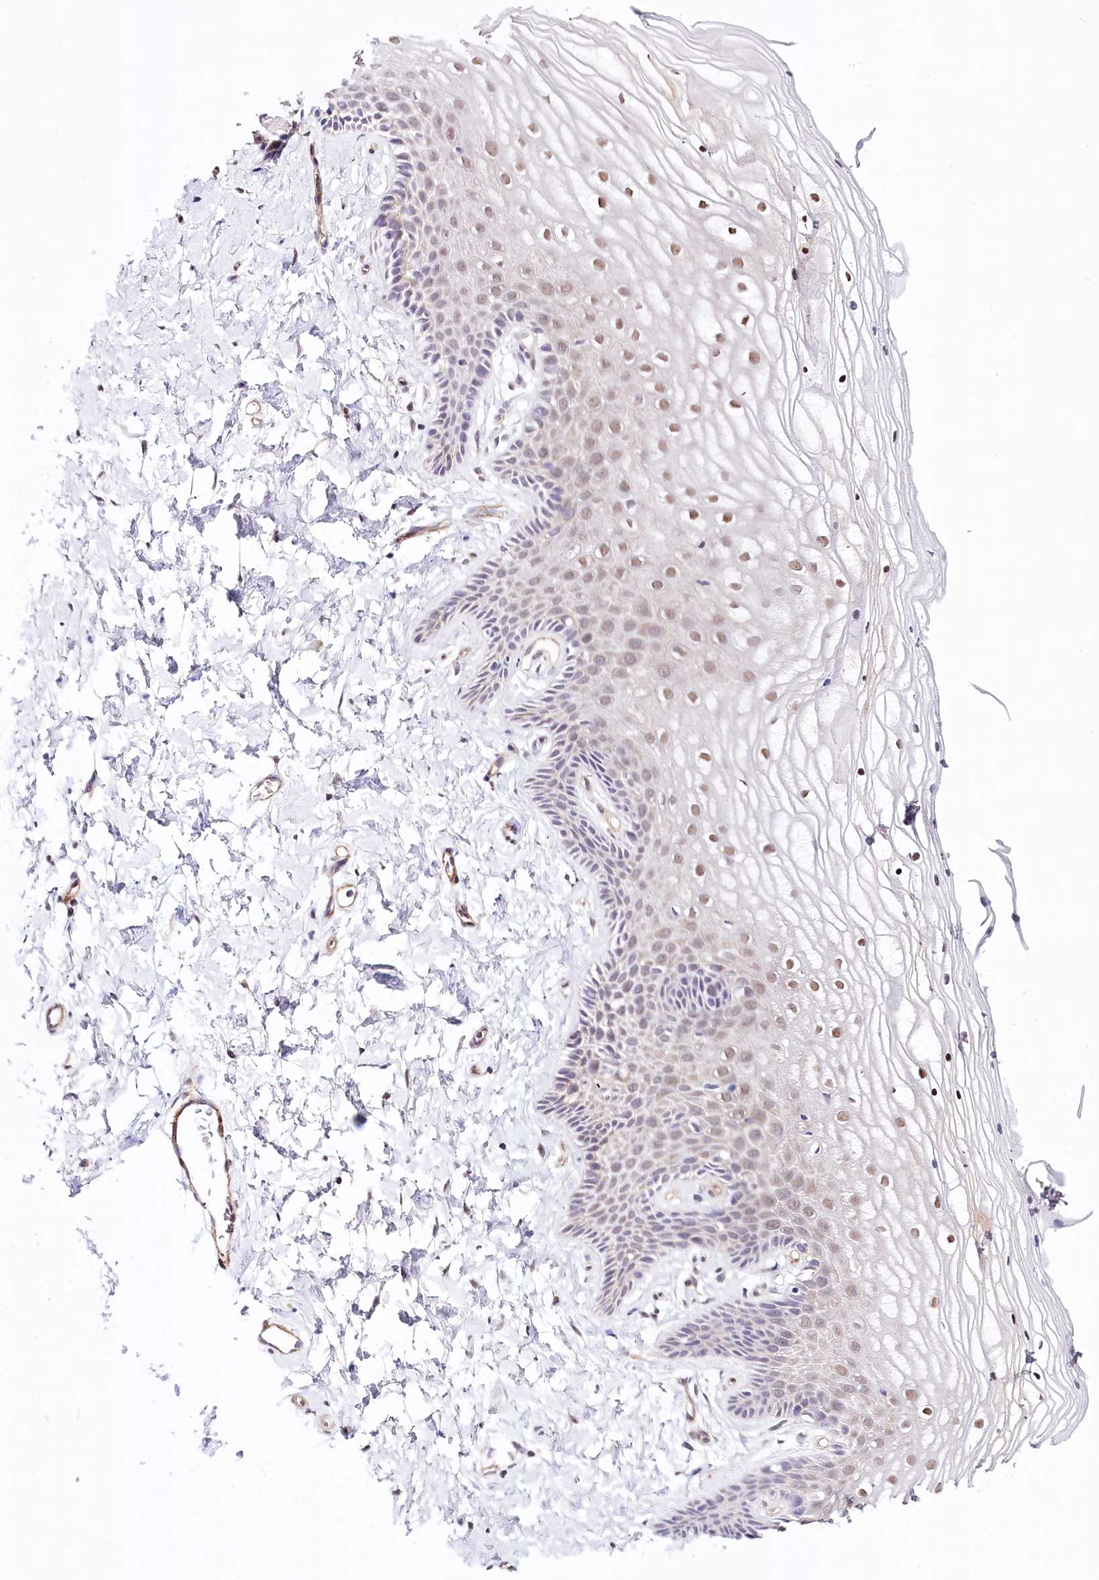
{"staining": {"intensity": "moderate", "quantity": "25%-75%", "location": "nuclear"}, "tissue": "vagina", "cell_type": "Squamous epithelial cells", "image_type": "normal", "snomed": [{"axis": "morphology", "description": "Normal tissue, NOS"}, {"axis": "topography", "description": "Vagina"}, {"axis": "topography", "description": "Cervix"}], "caption": "A medium amount of moderate nuclear expression is identified in approximately 25%-75% of squamous epithelial cells in unremarkable vagina.", "gene": "PPP2R5B", "patient": {"sex": "female", "age": 40}}